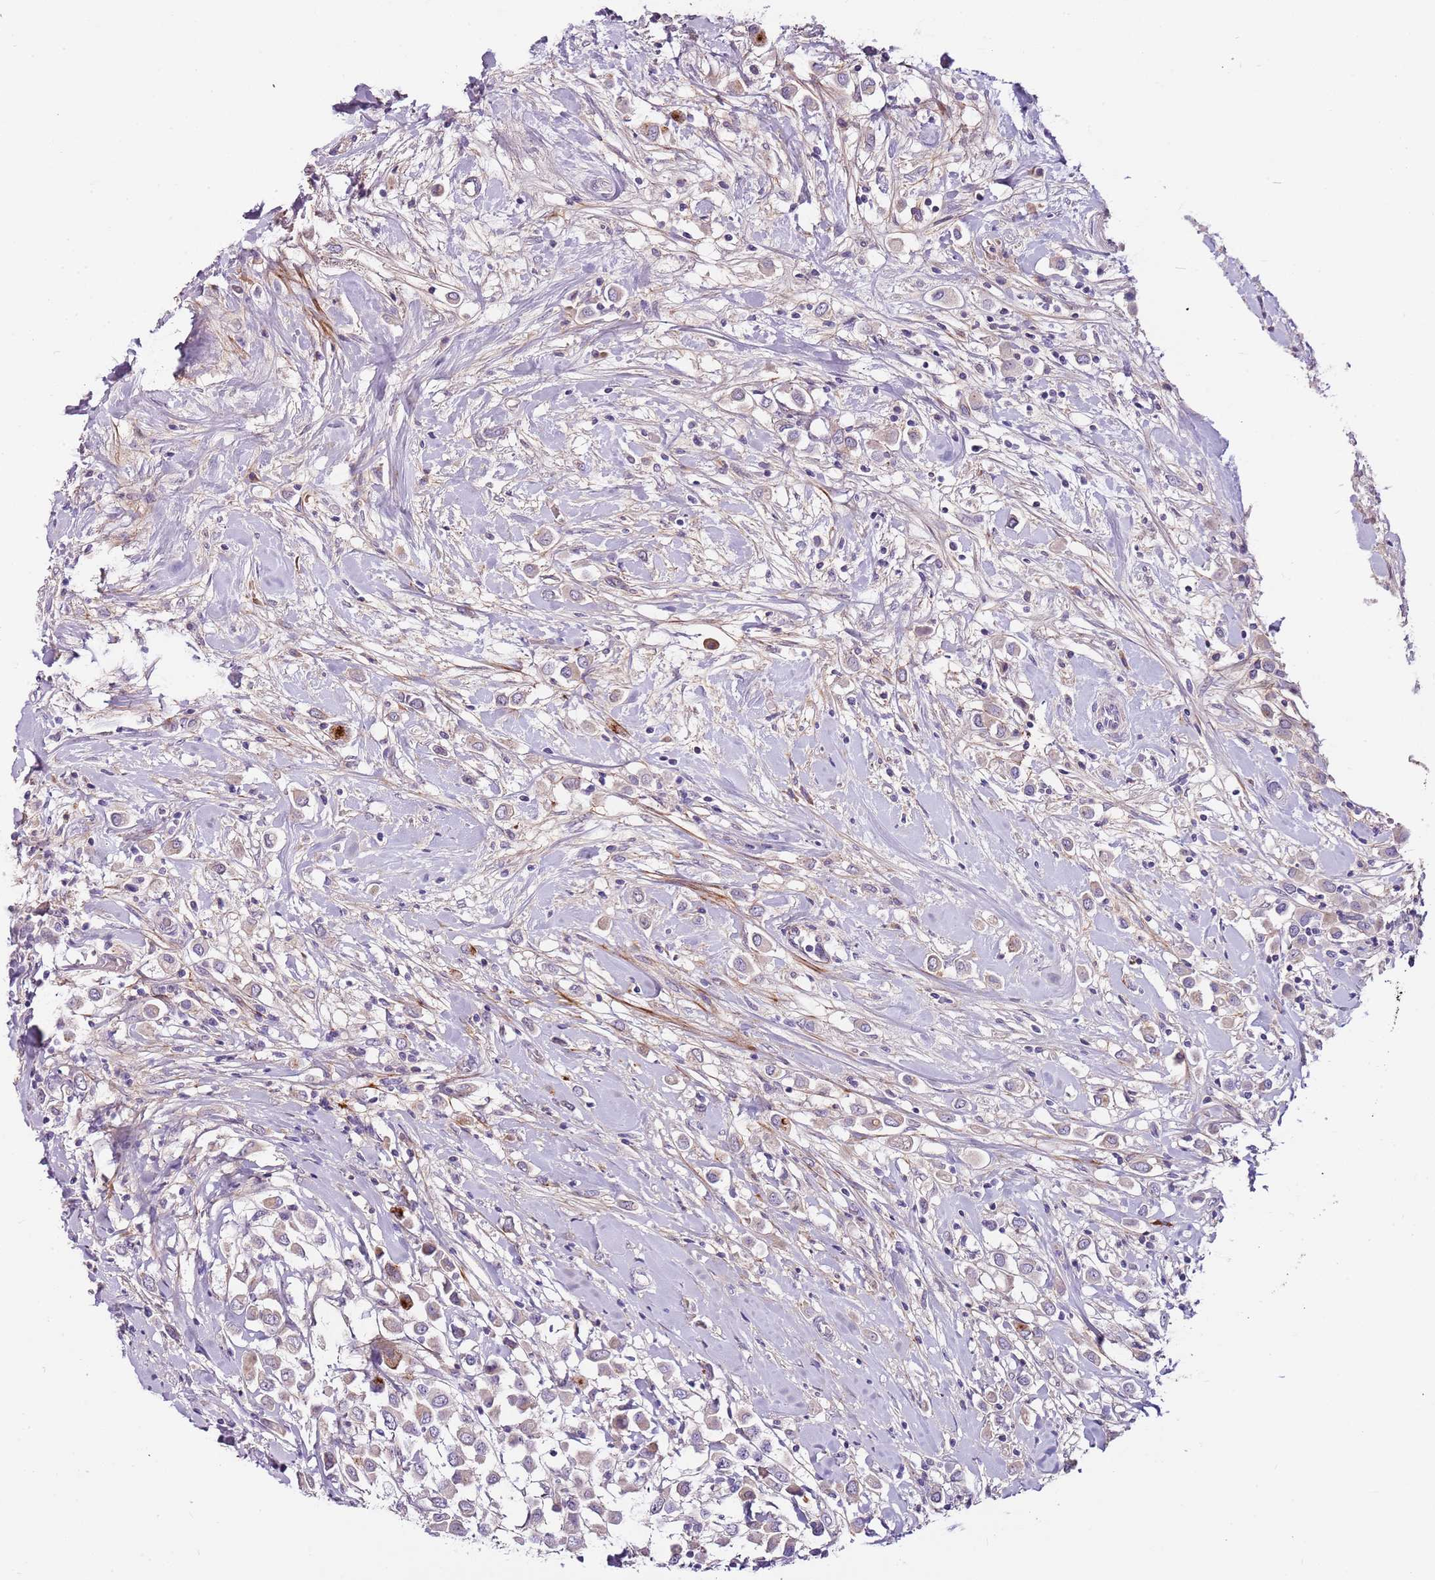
{"staining": {"intensity": "weak", "quantity": "<25%", "location": "cytoplasmic/membranous"}, "tissue": "breast cancer", "cell_type": "Tumor cells", "image_type": "cancer", "snomed": [{"axis": "morphology", "description": "Duct carcinoma"}, {"axis": "topography", "description": "Breast"}], "caption": "Immunohistochemical staining of human invasive ductal carcinoma (breast) demonstrates no significant positivity in tumor cells.", "gene": "NKX2-3", "patient": {"sex": "female", "age": 61}}